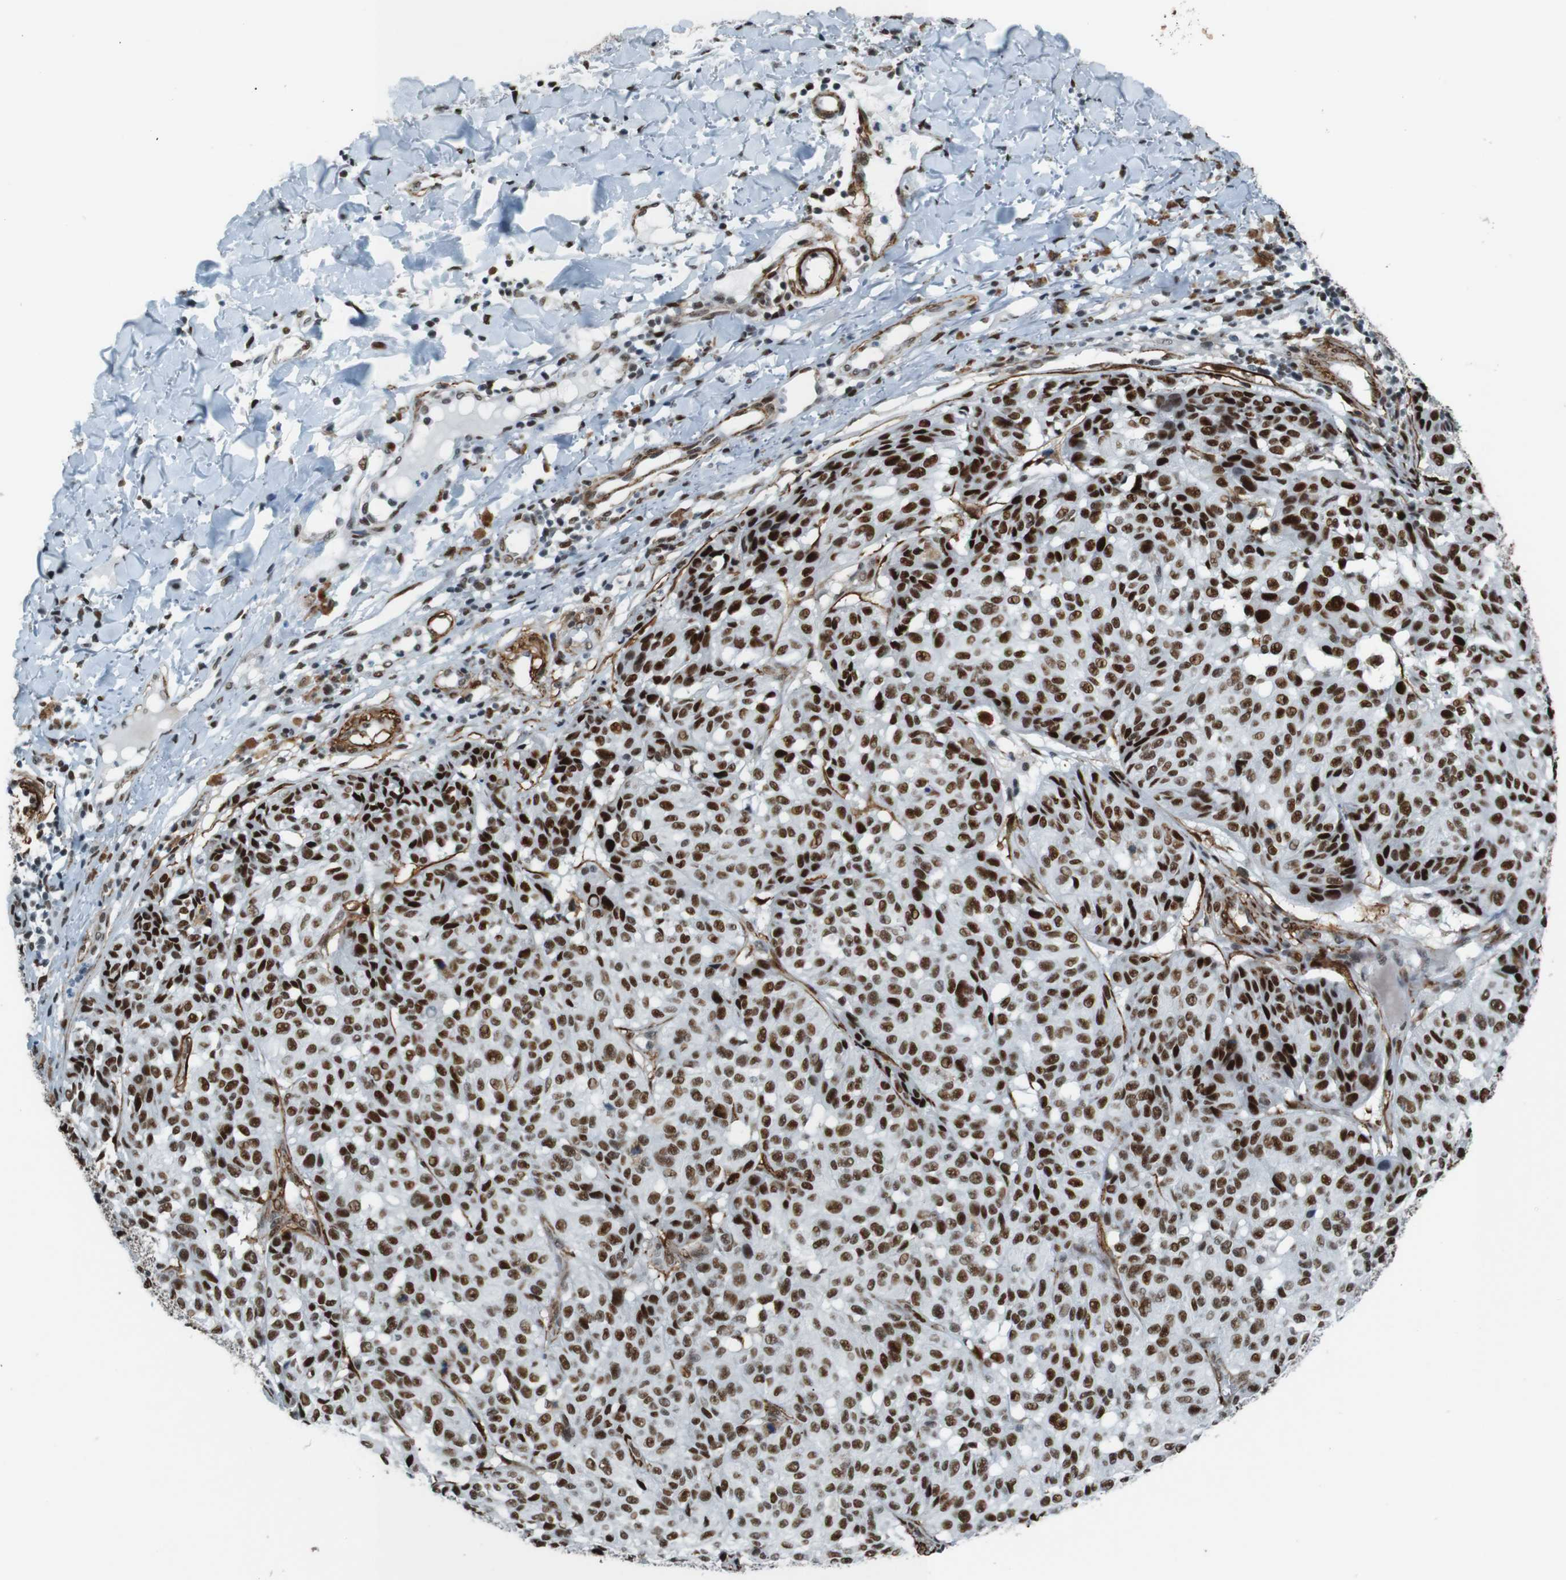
{"staining": {"intensity": "strong", "quantity": ">75%", "location": "nuclear"}, "tissue": "melanoma", "cell_type": "Tumor cells", "image_type": "cancer", "snomed": [{"axis": "morphology", "description": "Malignant melanoma, NOS"}, {"axis": "topography", "description": "Skin"}], "caption": "IHC photomicrograph of neoplastic tissue: human malignant melanoma stained using immunohistochemistry (IHC) reveals high levels of strong protein expression localized specifically in the nuclear of tumor cells, appearing as a nuclear brown color.", "gene": "HEXIM1", "patient": {"sex": "female", "age": 46}}